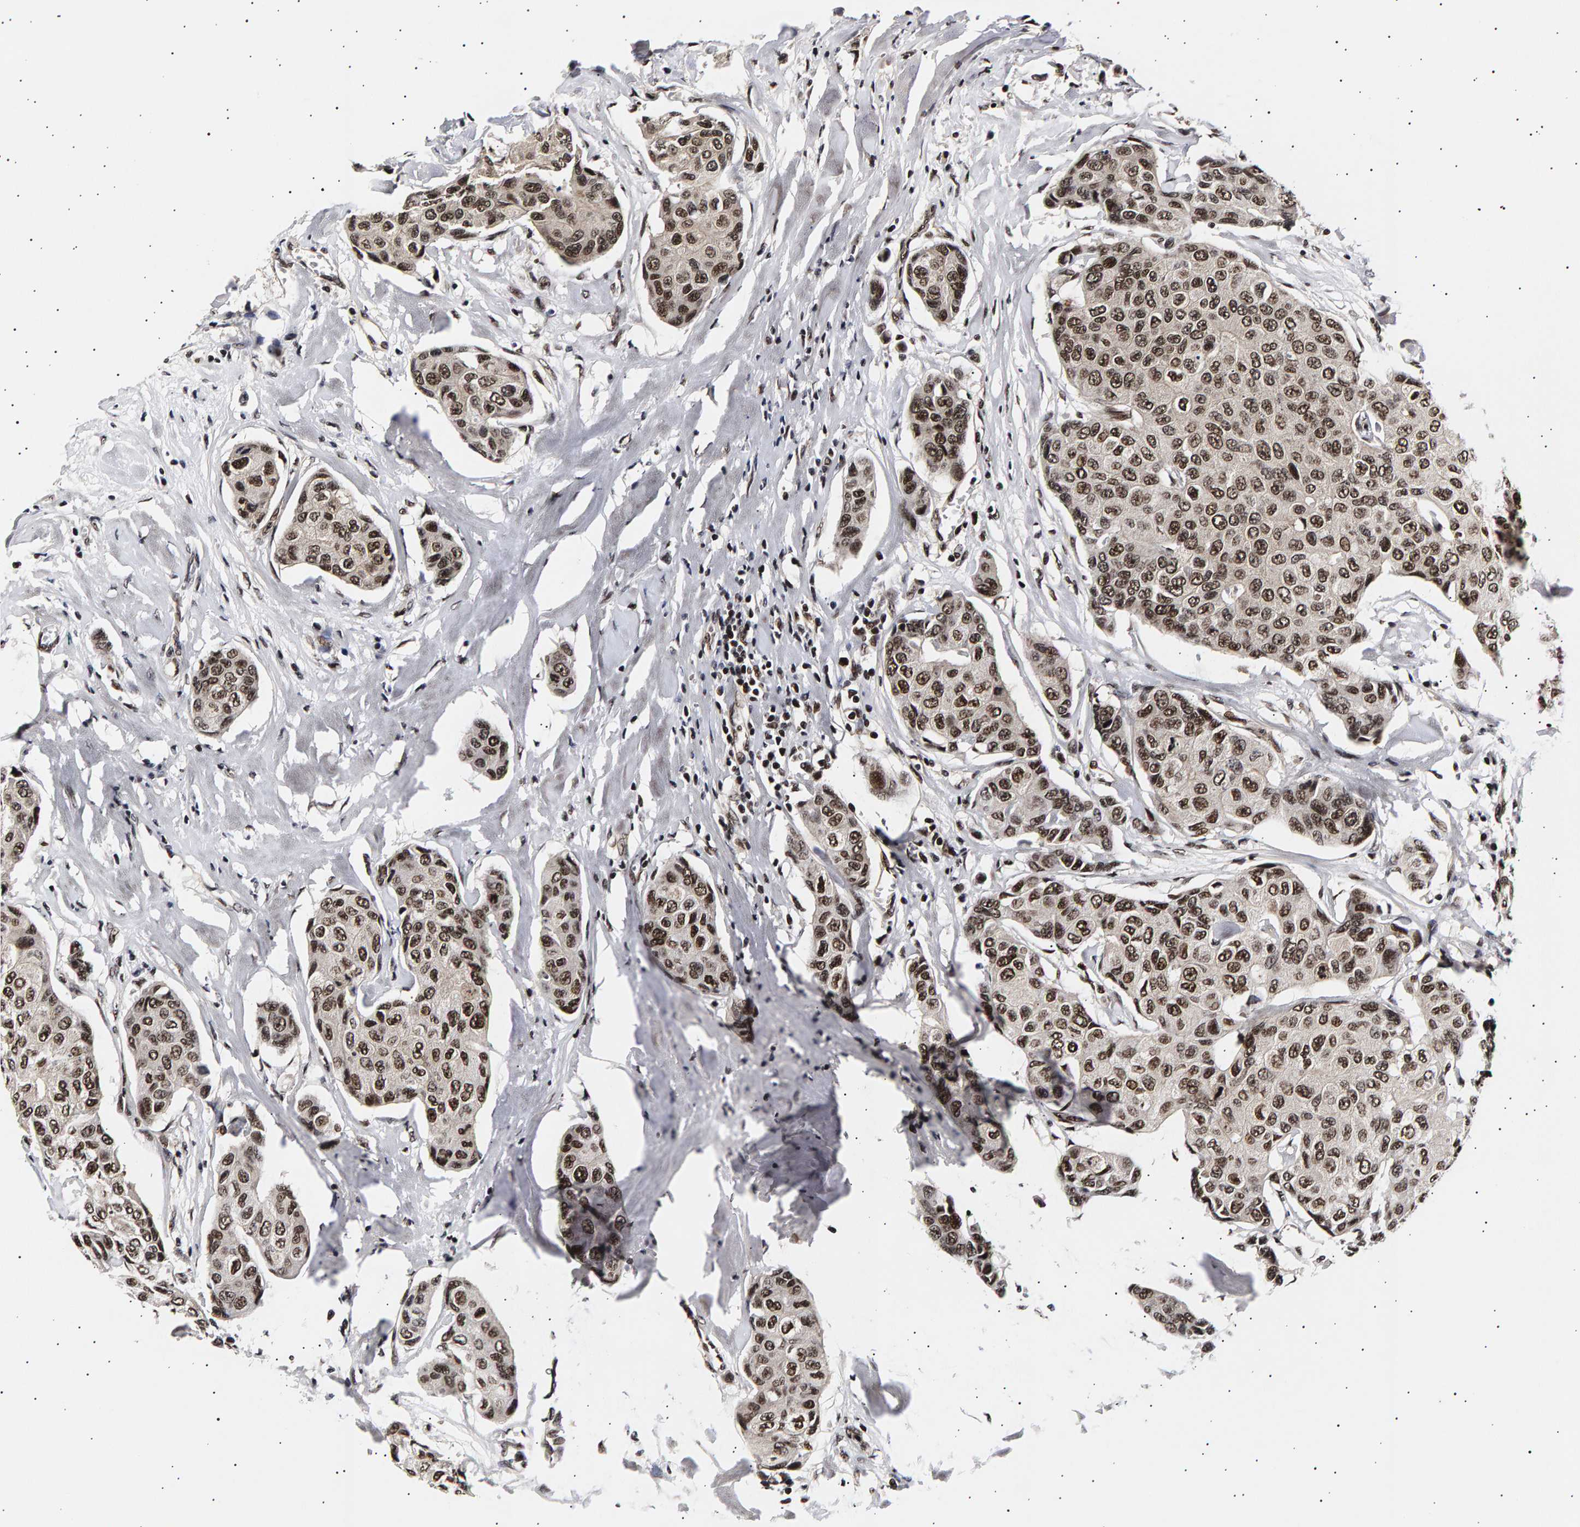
{"staining": {"intensity": "strong", "quantity": ">75%", "location": "nuclear"}, "tissue": "breast cancer", "cell_type": "Tumor cells", "image_type": "cancer", "snomed": [{"axis": "morphology", "description": "Duct carcinoma"}, {"axis": "topography", "description": "Breast"}], "caption": "About >75% of tumor cells in breast infiltrating ductal carcinoma demonstrate strong nuclear protein staining as visualized by brown immunohistochemical staining.", "gene": "ANKRD40", "patient": {"sex": "female", "age": 80}}